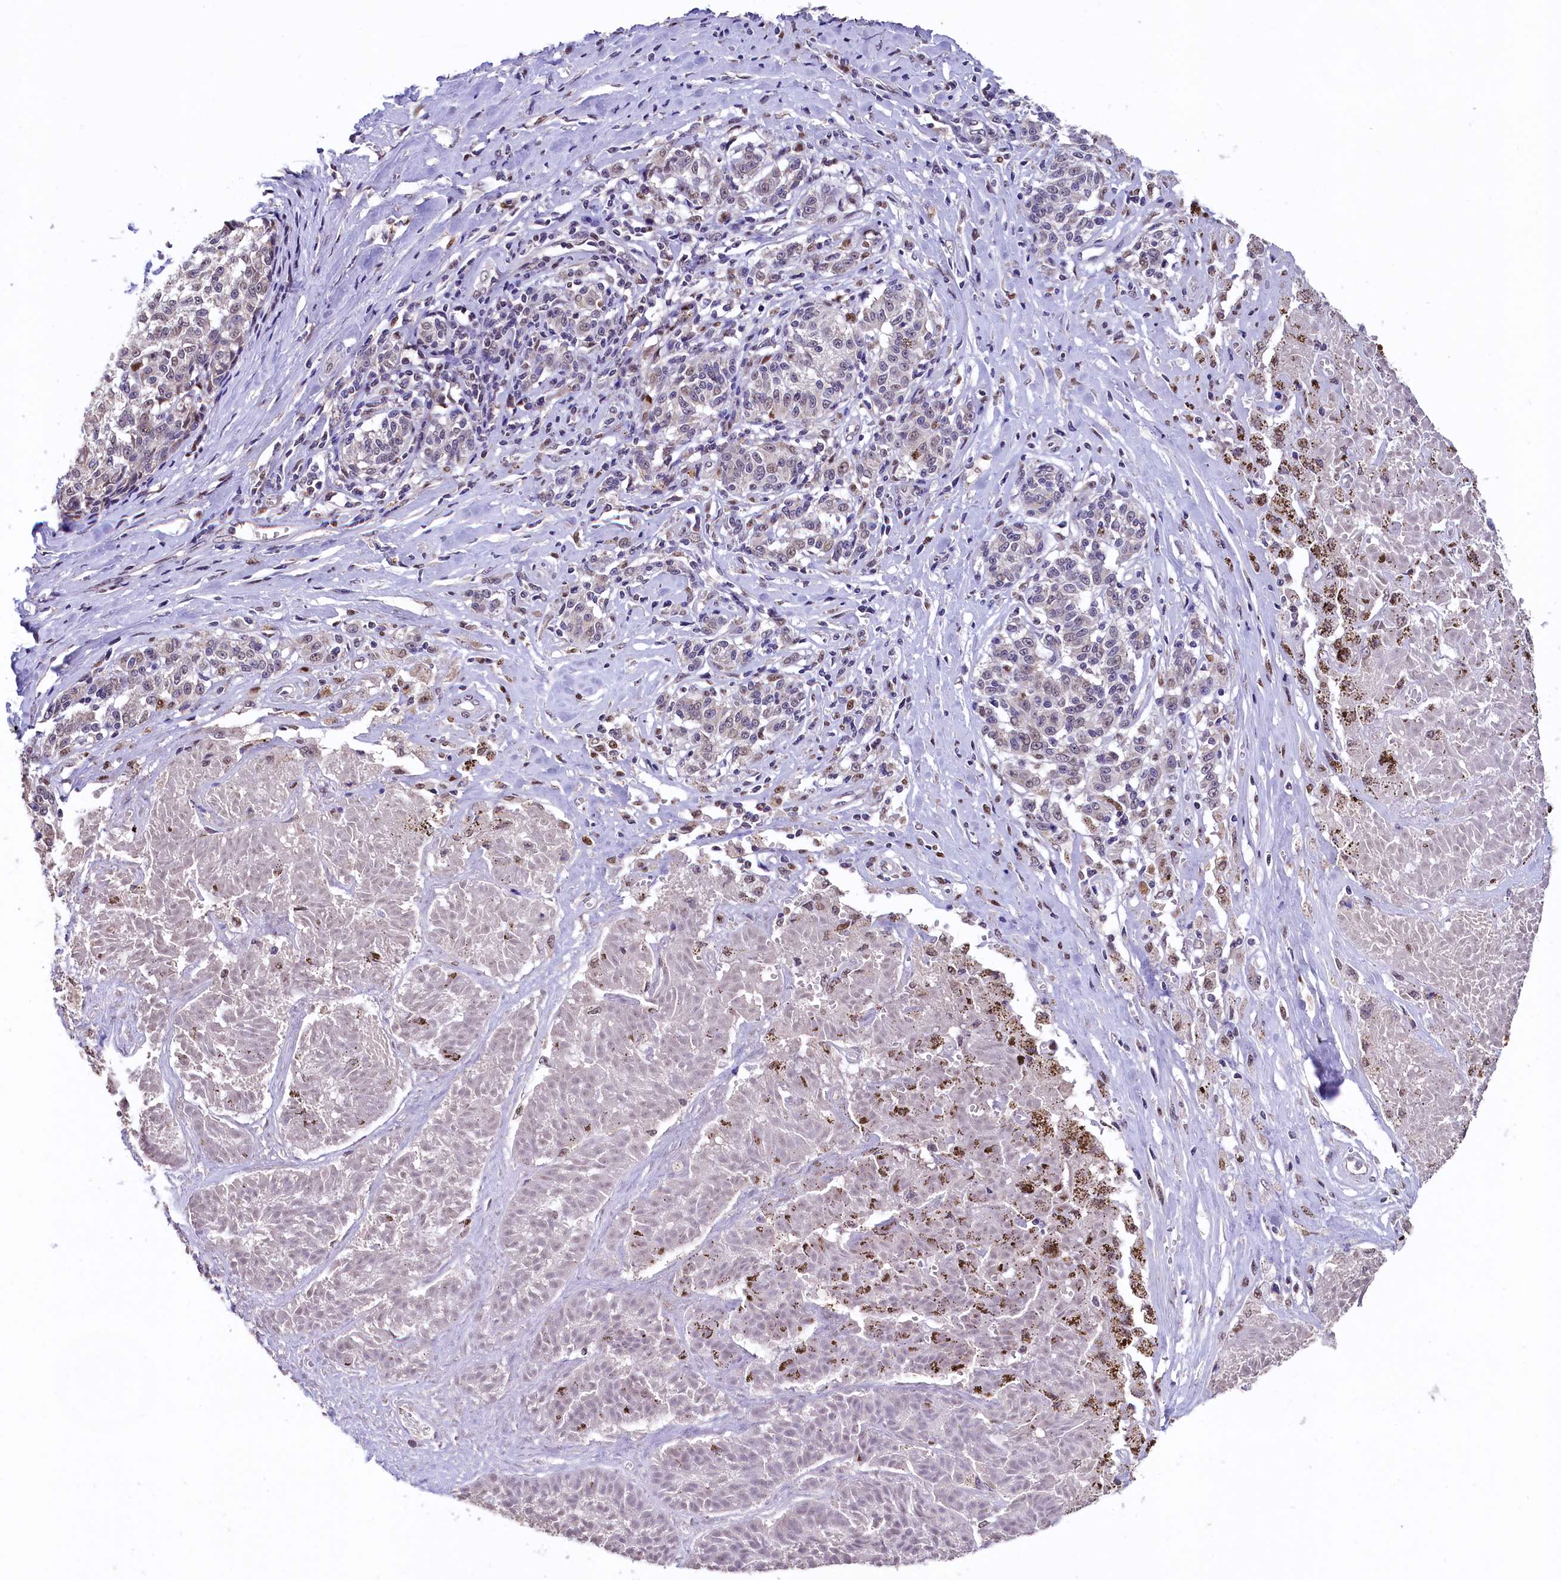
{"staining": {"intensity": "weak", "quantity": "<25%", "location": "nuclear"}, "tissue": "melanoma", "cell_type": "Tumor cells", "image_type": "cancer", "snomed": [{"axis": "morphology", "description": "Malignant melanoma, NOS"}, {"axis": "topography", "description": "Skin"}], "caption": "Malignant melanoma stained for a protein using immunohistochemistry reveals no staining tumor cells.", "gene": "HECTD4", "patient": {"sex": "female", "age": 72}}